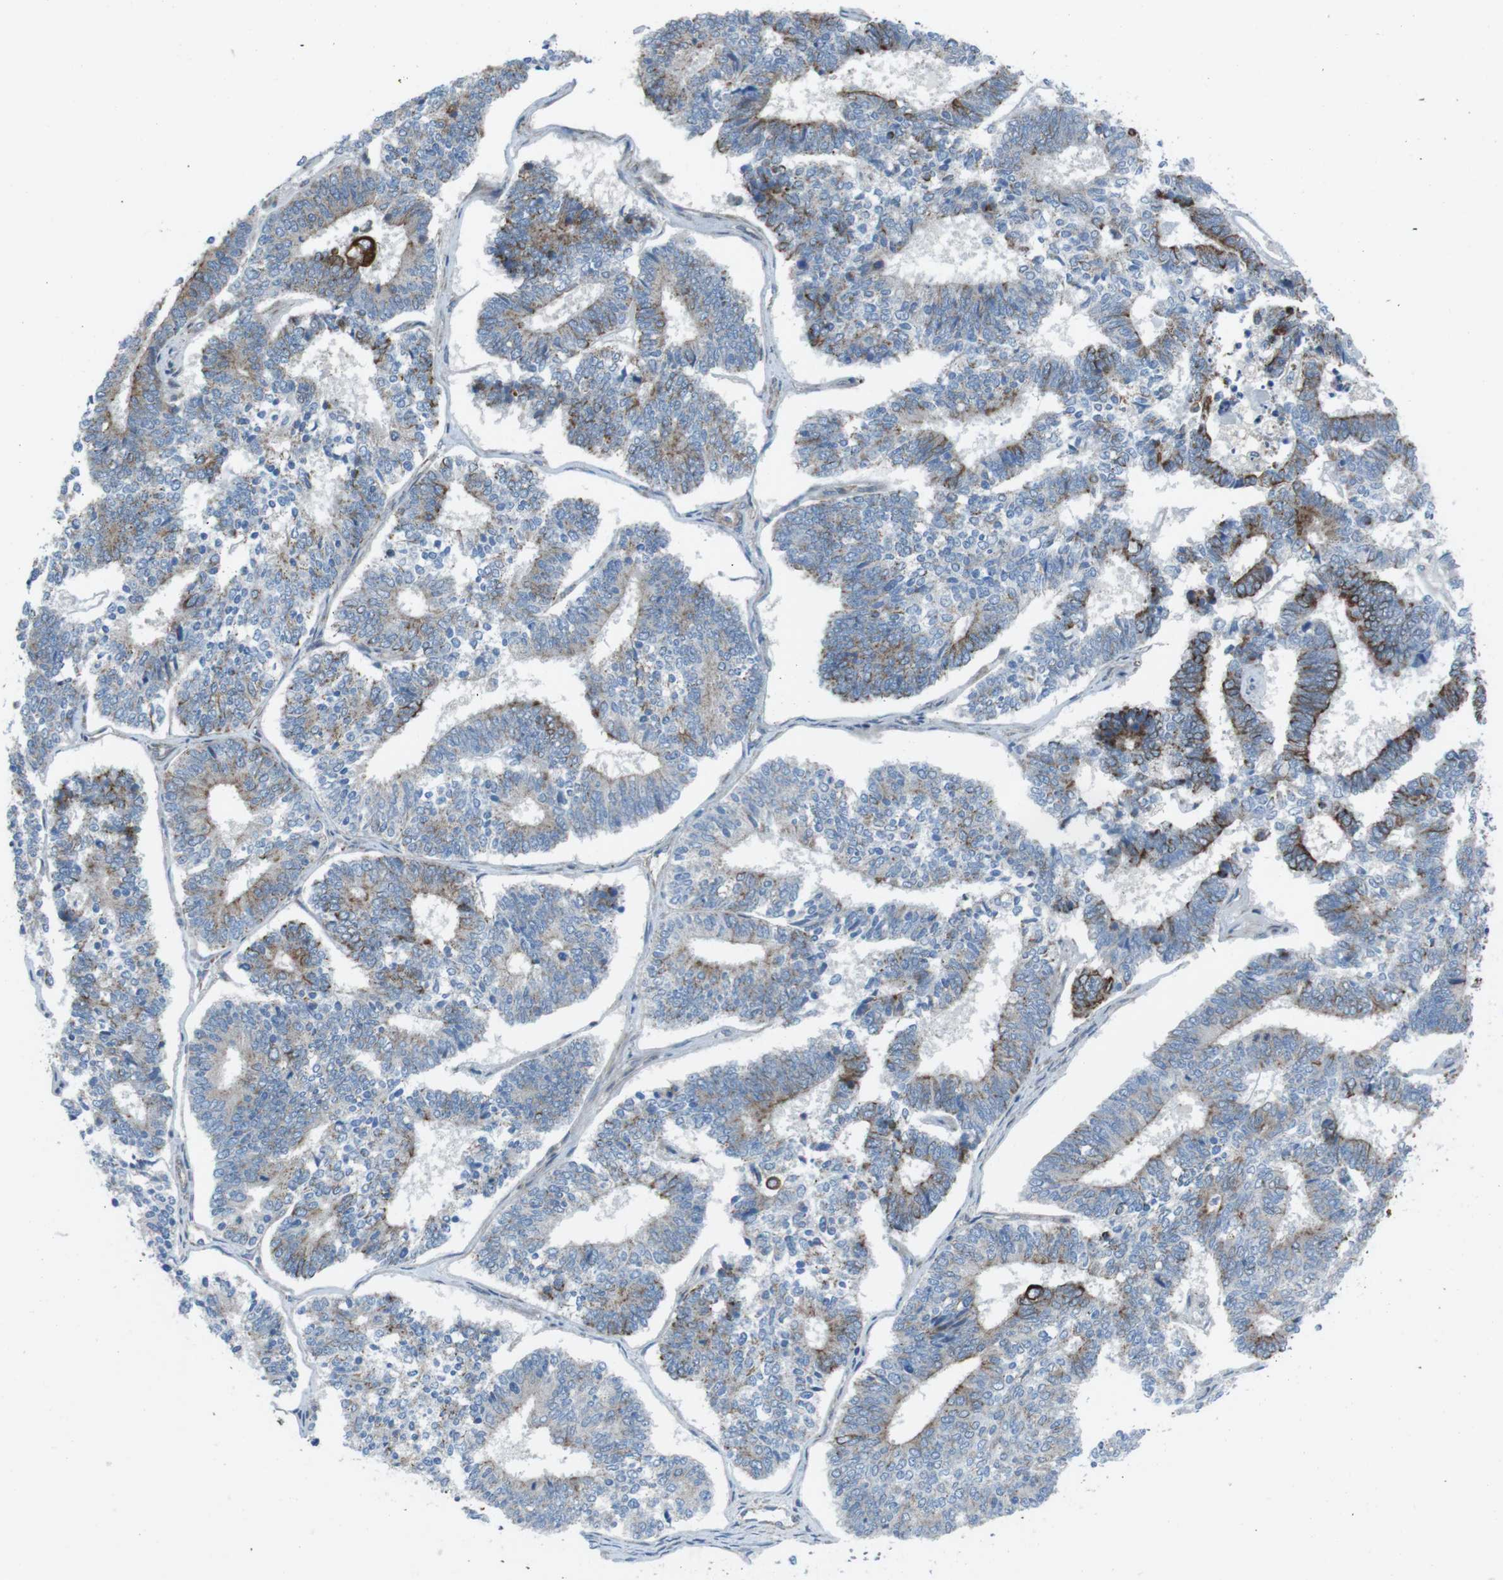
{"staining": {"intensity": "moderate", "quantity": "<25%", "location": "cytoplasmic/membranous"}, "tissue": "endometrial cancer", "cell_type": "Tumor cells", "image_type": "cancer", "snomed": [{"axis": "morphology", "description": "Adenocarcinoma, NOS"}, {"axis": "topography", "description": "Endometrium"}], "caption": "The histopathology image displays immunohistochemical staining of endometrial adenocarcinoma. There is moderate cytoplasmic/membranous staining is seen in about <25% of tumor cells.", "gene": "FAM174B", "patient": {"sex": "female", "age": 70}}